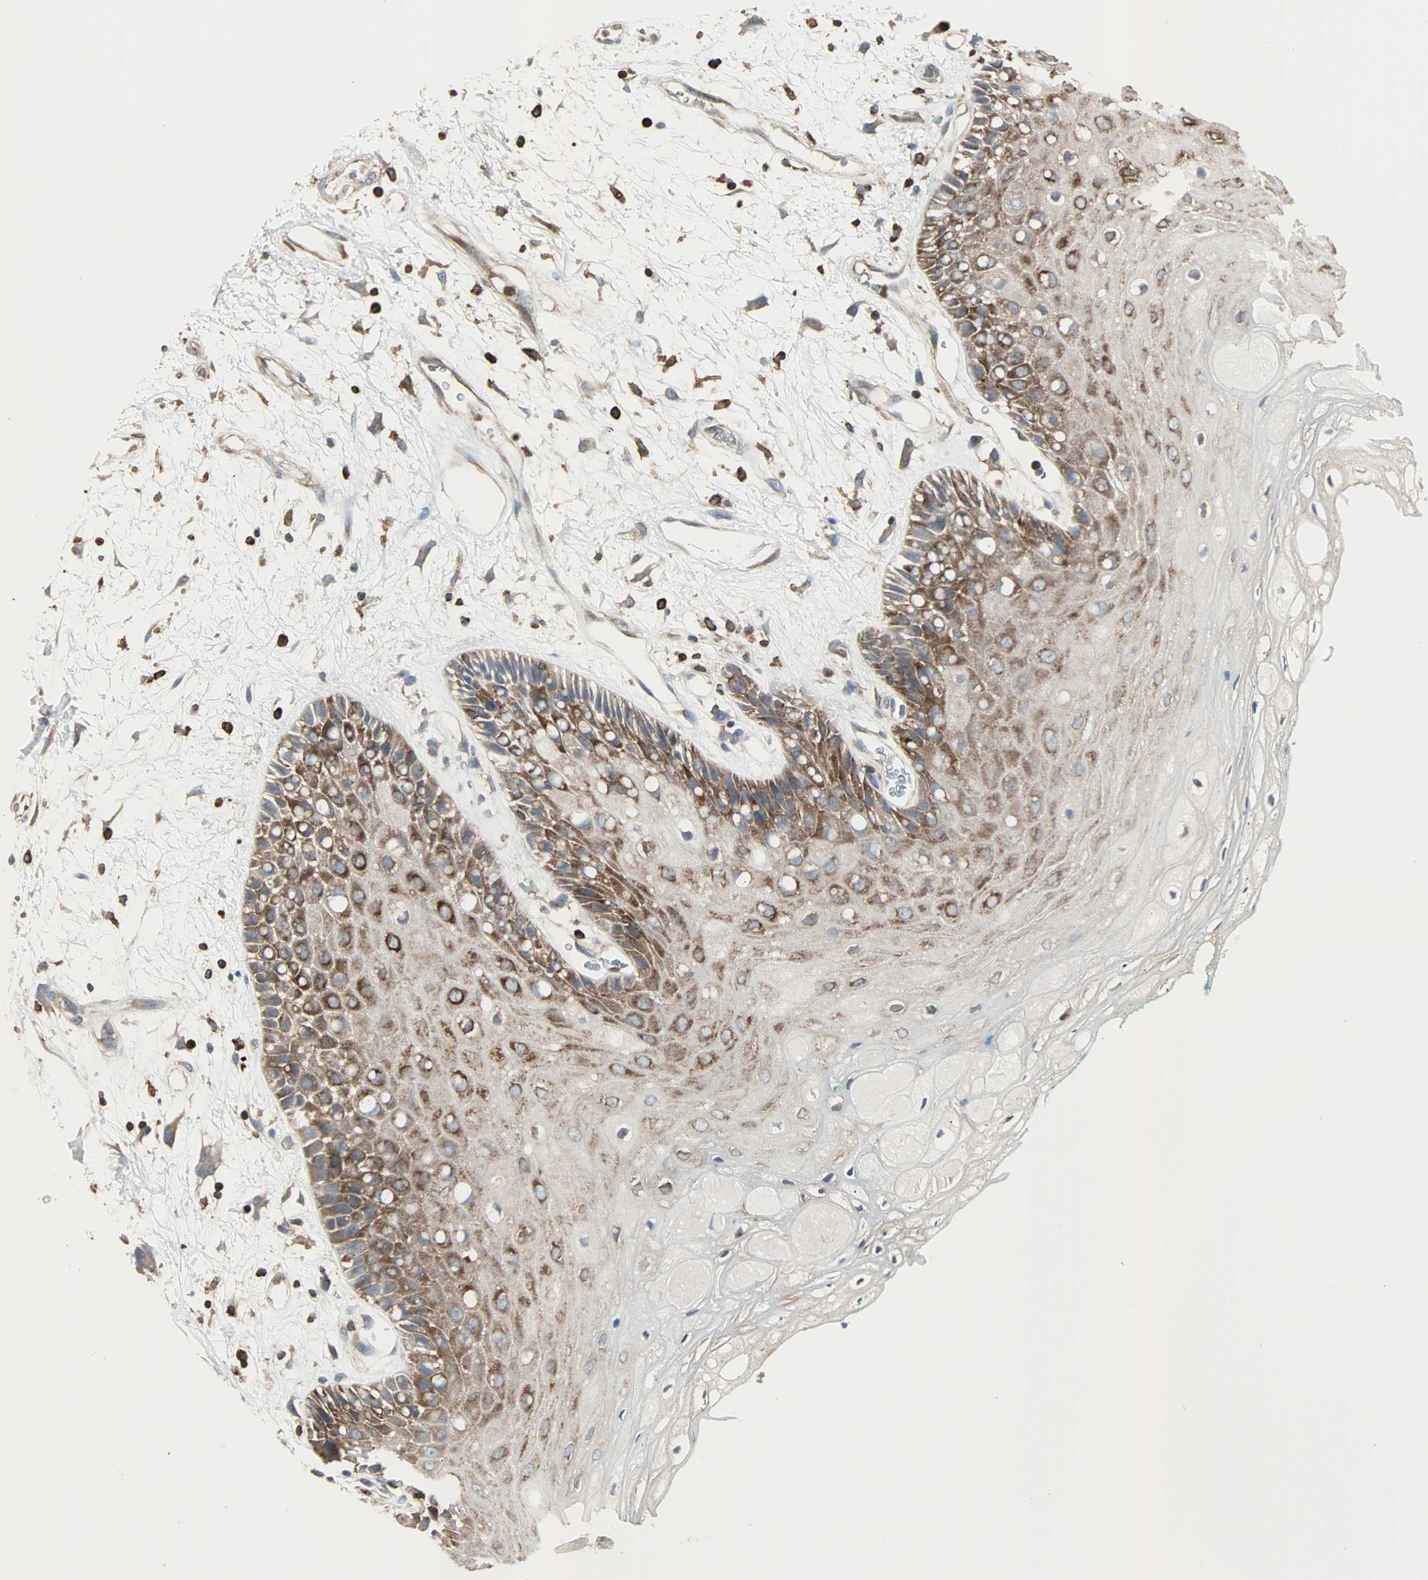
{"staining": {"intensity": "moderate", "quantity": "25%-75%", "location": "cytoplasmic/membranous"}, "tissue": "oral mucosa", "cell_type": "Squamous epithelial cells", "image_type": "normal", "snomed": [{"axis": "morphology", "description": "Normal tissue, NOS"}, {"axis": "morphology", "description": "Squamous cell carcinoma, NOS"}, {"axis": "topography", "description": "Skeletal muscle"}, {"axis": "topography", "description": "Oral tissue"}, {"axis": "topography", "description": "Head-Neck"}], "caption": "A brown stain highlights moderate cytoplasmic/membranous staining of a protein in squamous epithelial cells of unremarkable human oral mucosa.", "gene": "LRRFIP1", "patient": {"sex": "female", "age": 84}}